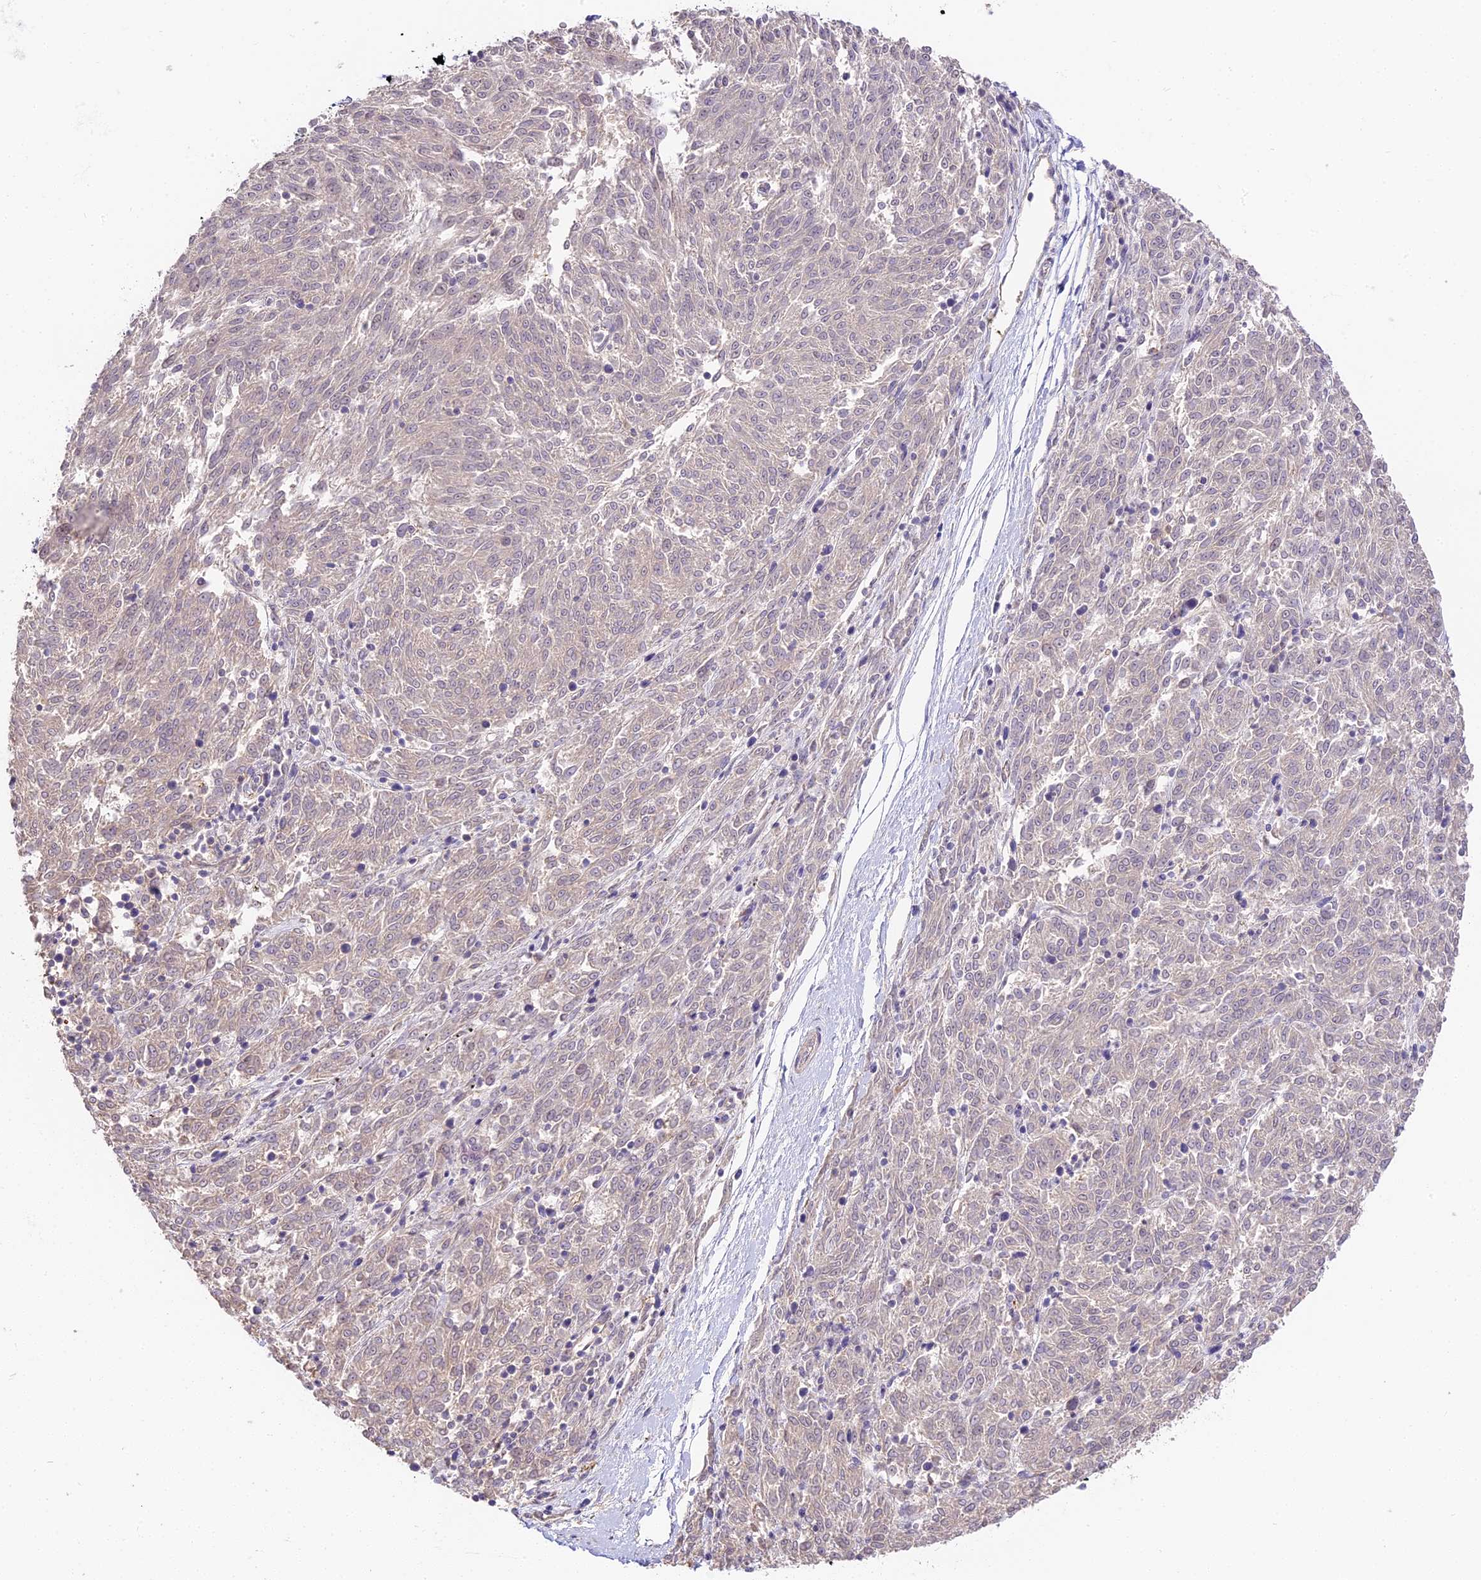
{"staining": {"intensity": "weak", "quantity": "<25%", "location": "cytoplasmic/membranous"}, "tissue": "melanoma", "cell_type": "Tumor cells", "image_type": "cancer", "snomed": [{"axis": "morphology", "description": "Malignant melanoma, NOS"}, {"axis": "topography", "description": "Skin"}], "caption": "Human malignant melanoma stained for a protein using IHC demonstrates no staining in tumor cells.", "gene": "NOD2", "patient": {"sex": "female", "age": 72}}